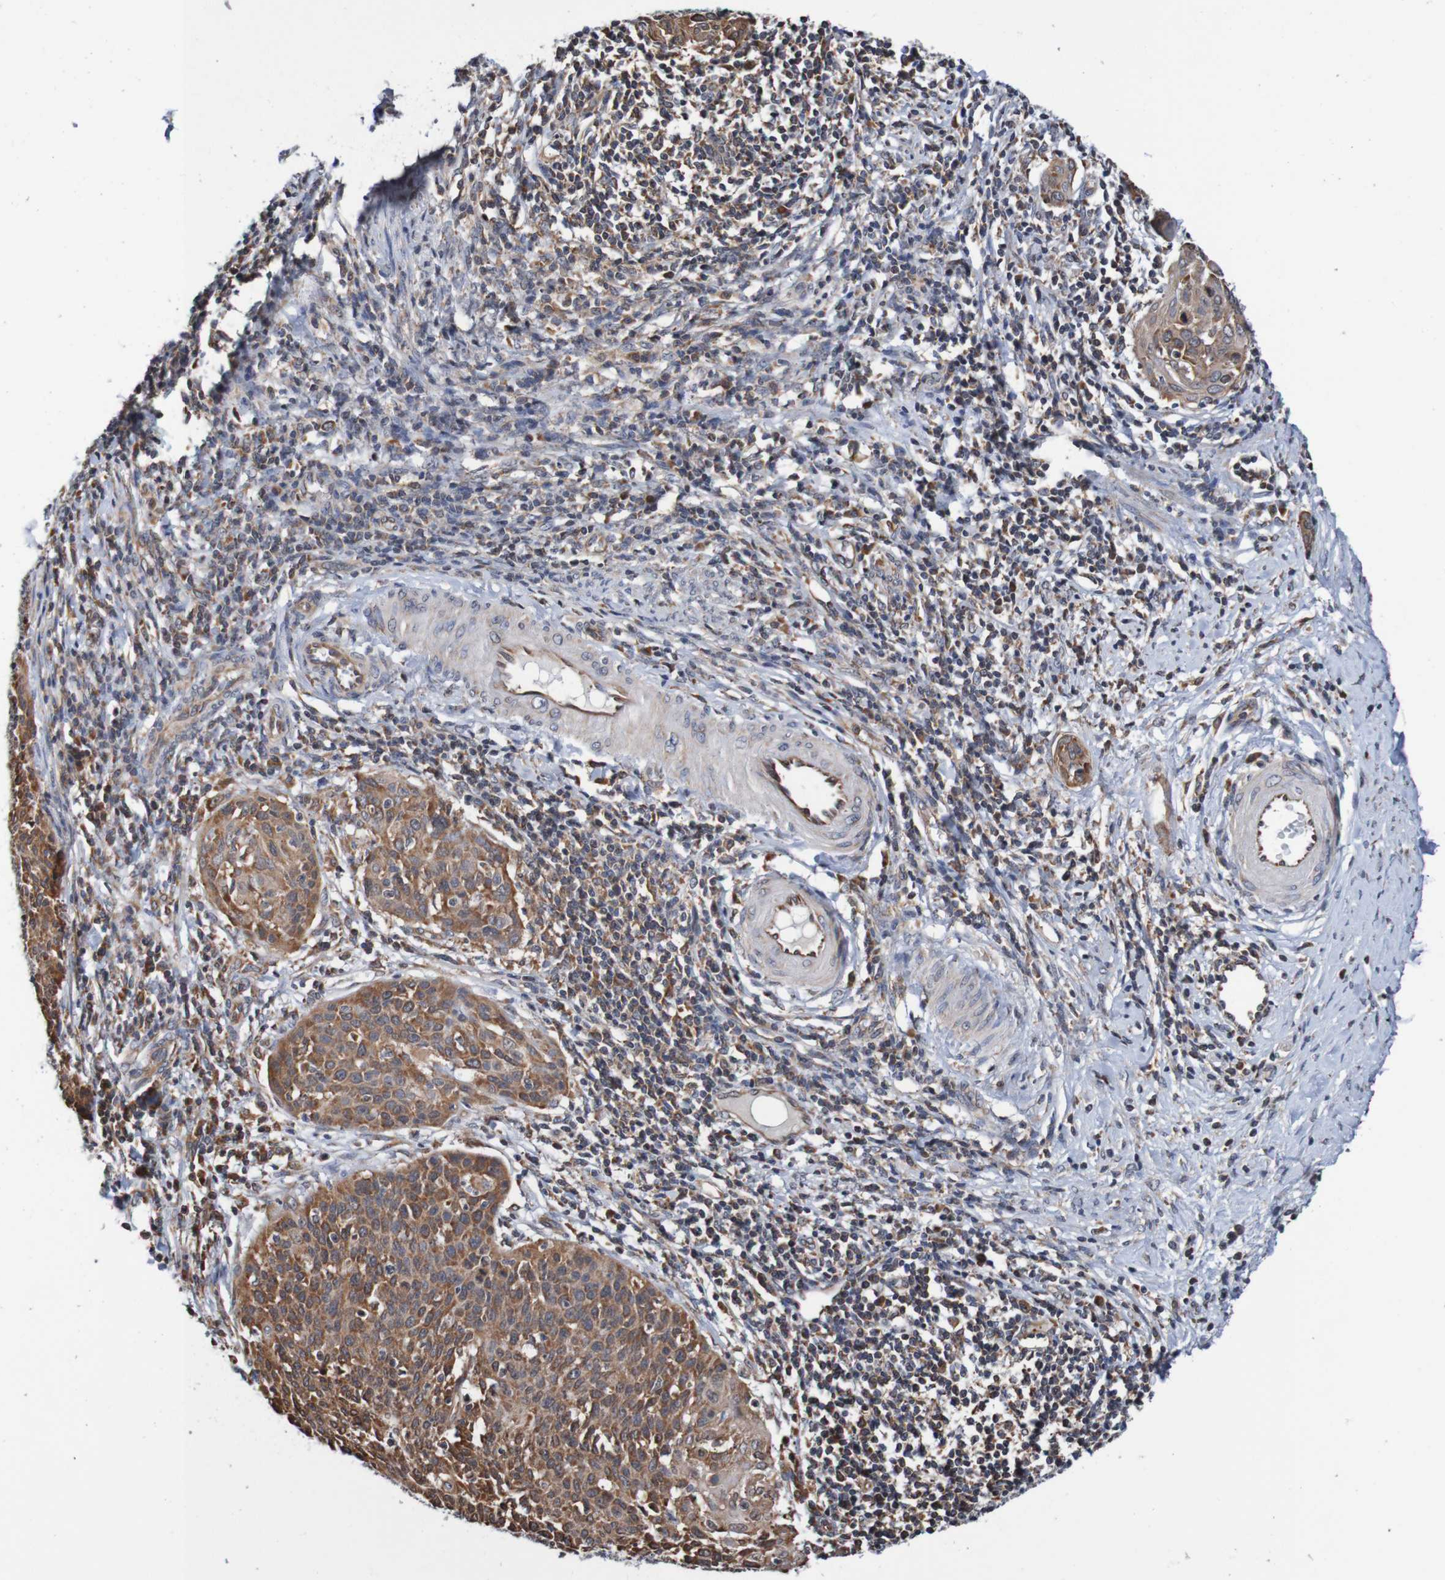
{"staining": {"intensity": "moderate", "quantity": ">75%", "location": "cytoplasmic/membranous"}, "tissue": "cervical cancer", "cell_type": "Tumor cells", "image_type": "cancer", "snomed": [{"axis": "morphology", "description": "Squamous cell carcinoma, NOS"}, {"axis": "topography", "description": "Cervix"}], "caption": "DAB immunohistochemical staining of squamous cell carcinoma (cervical) exhibits moderate cytoplasmic/membranous protein positivity in approximately >75% of tumor cells.", "gene": "AXIN1", "patient": {"sex": "female", "age": 38}}